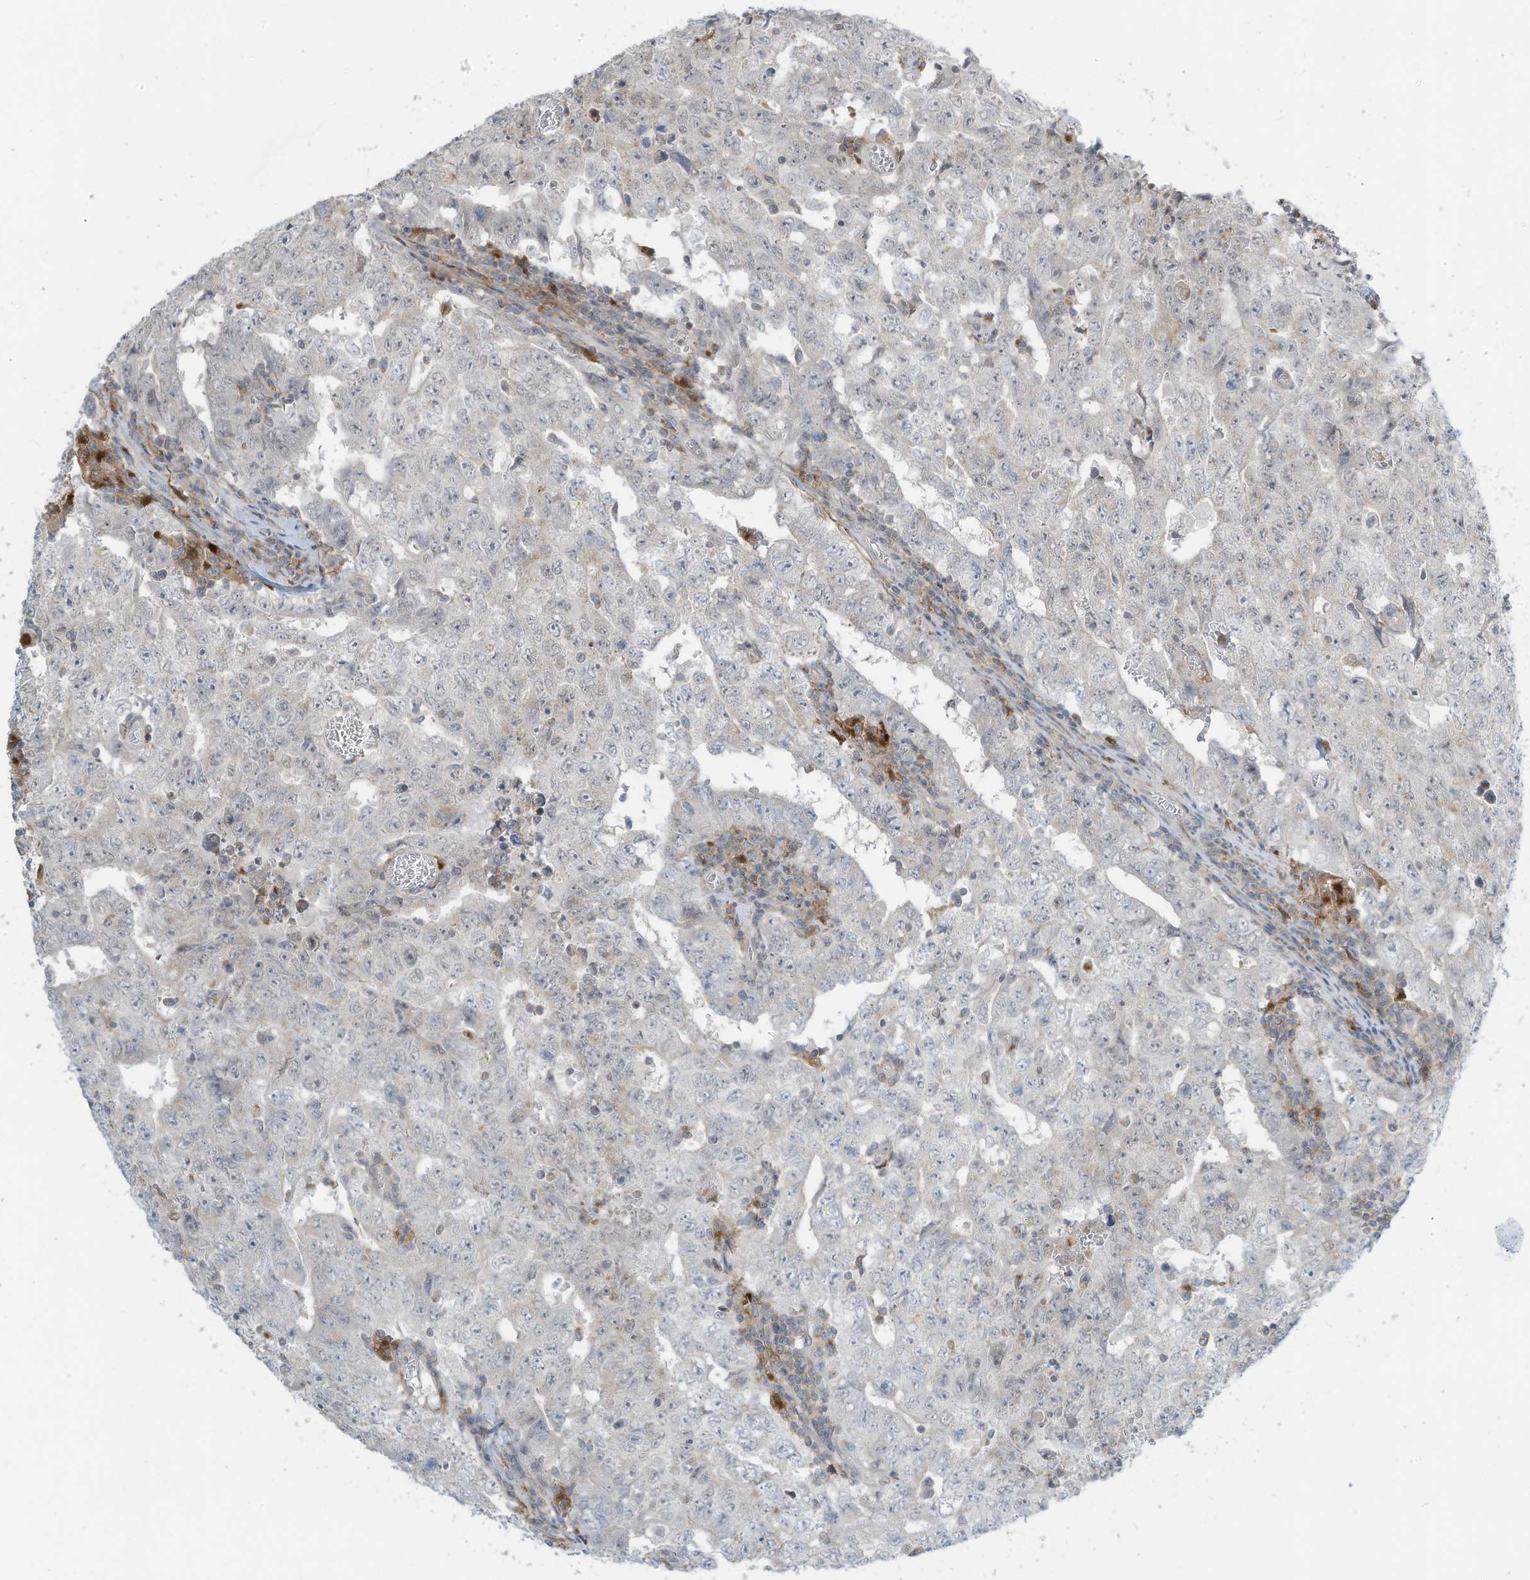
{"staining": {"intensity": "negative", "quantity": "none", "location": "none"}, "tissue": "testis cancer", "cell_type": "Tumor cells", "image_type": "cancer", "snomed": [{"axis": "morphology", "description": "Carcinoma, Embryonal, NOS"}, {"axis": "topography", "description": "Testis"}], "caption": "Testis cancer stained for a protein using immunohistochemistry (IHC) displays no staining tumor cells.", "gene": "DZIP3", "patient": {"sex": "male", "age": 26}}